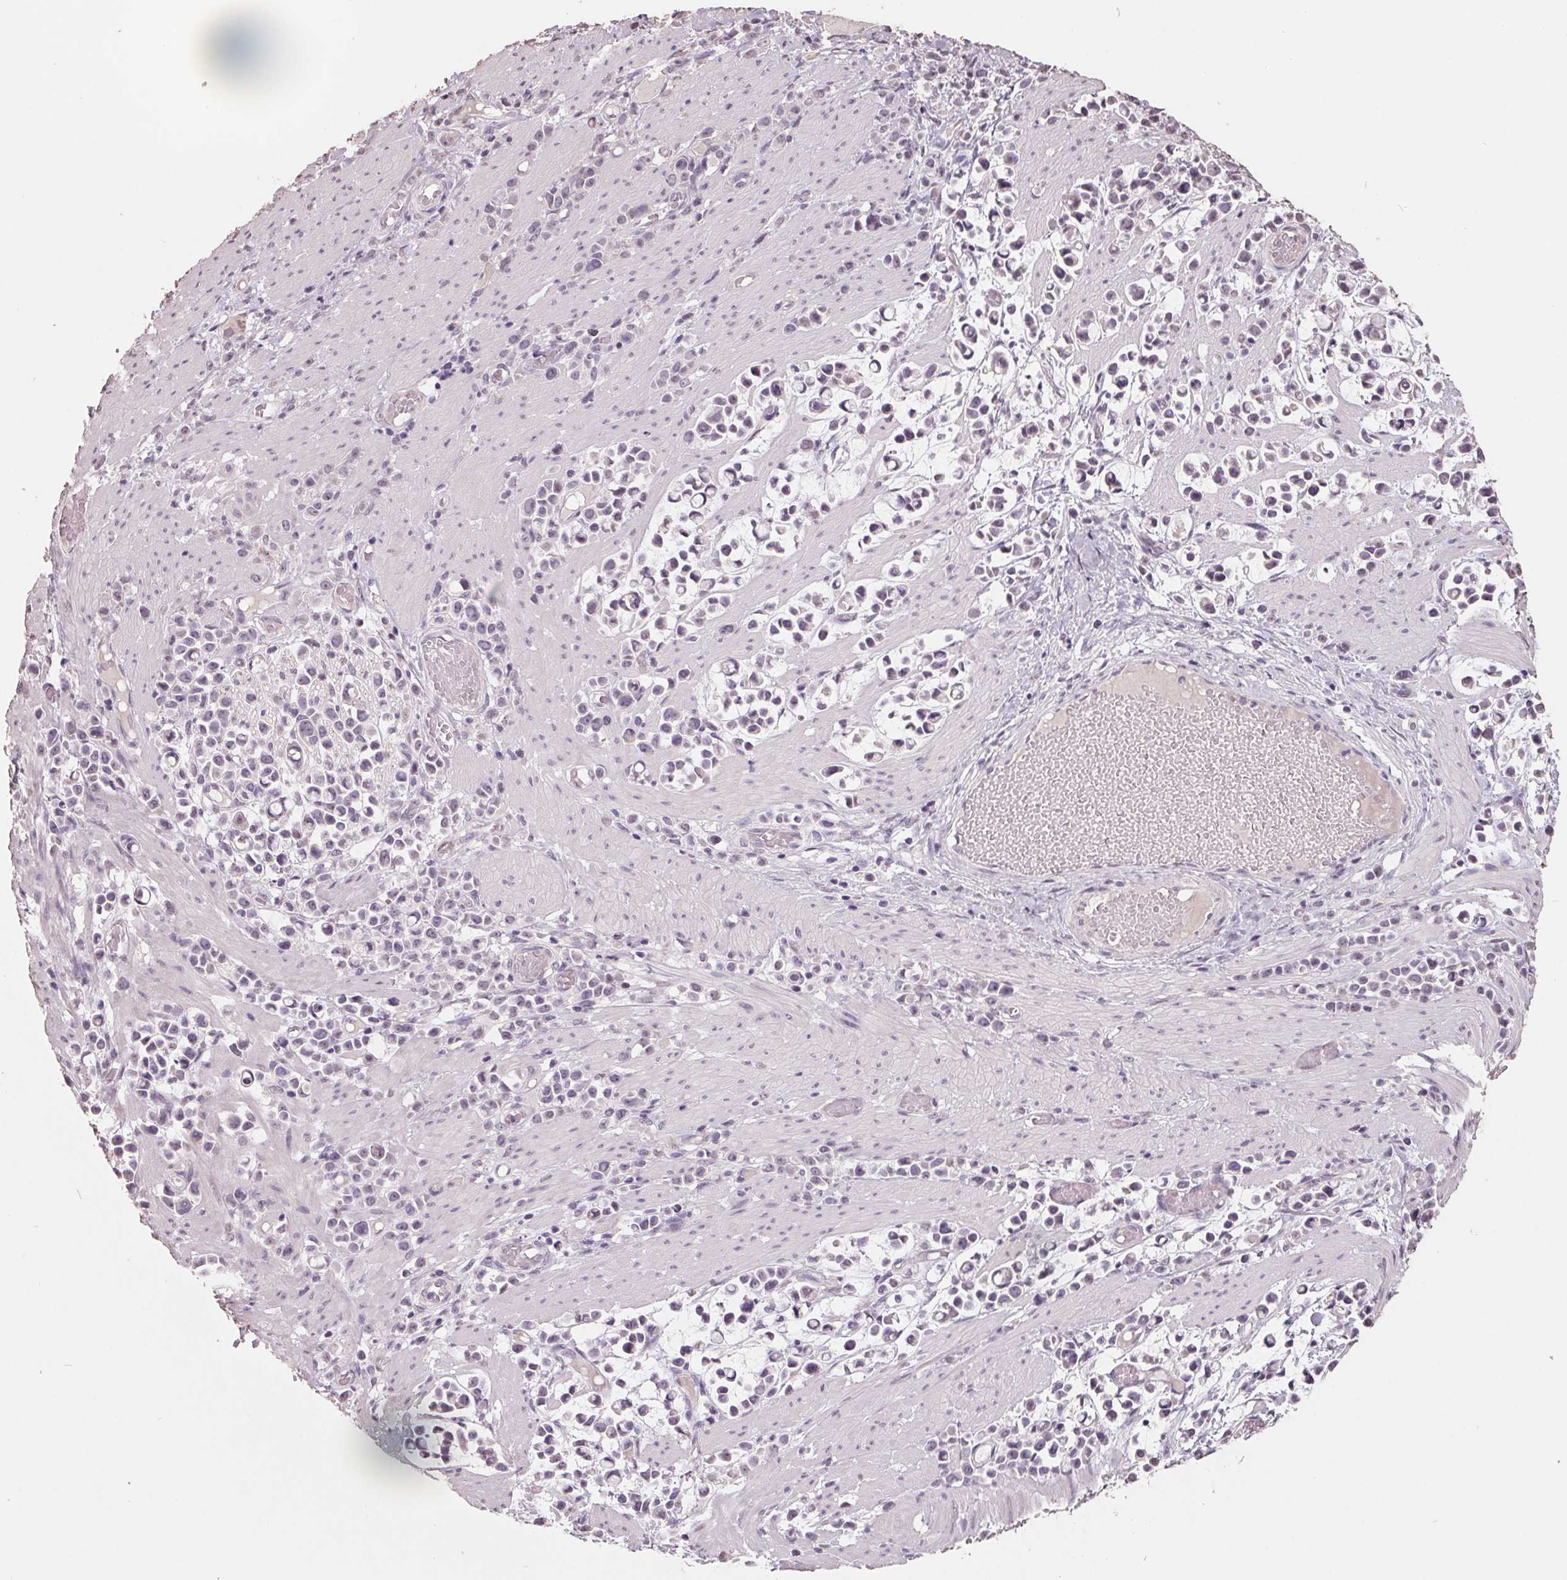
{"staining": {"intensity": "weak", "quantity": "<25%", "location": "nuclear"}, "tissue": "stomach cancer", "cell_type": "Tumor cells", "image_type": "cancer", "snomed": [{"axis": "morphology", "description": "Adenocarcinoma, NOS"}, {"axis": "topography", "description": "Stomach"}], "caption": "Immunohistochemistry (IHC) photomicrograph of human stomach cancer (adenocarcinoma) stained for a protein (brown), which reveals no staining in tumor cells.", "gene": "FTCD", "patient": {"sex": "male", "age": 82}}